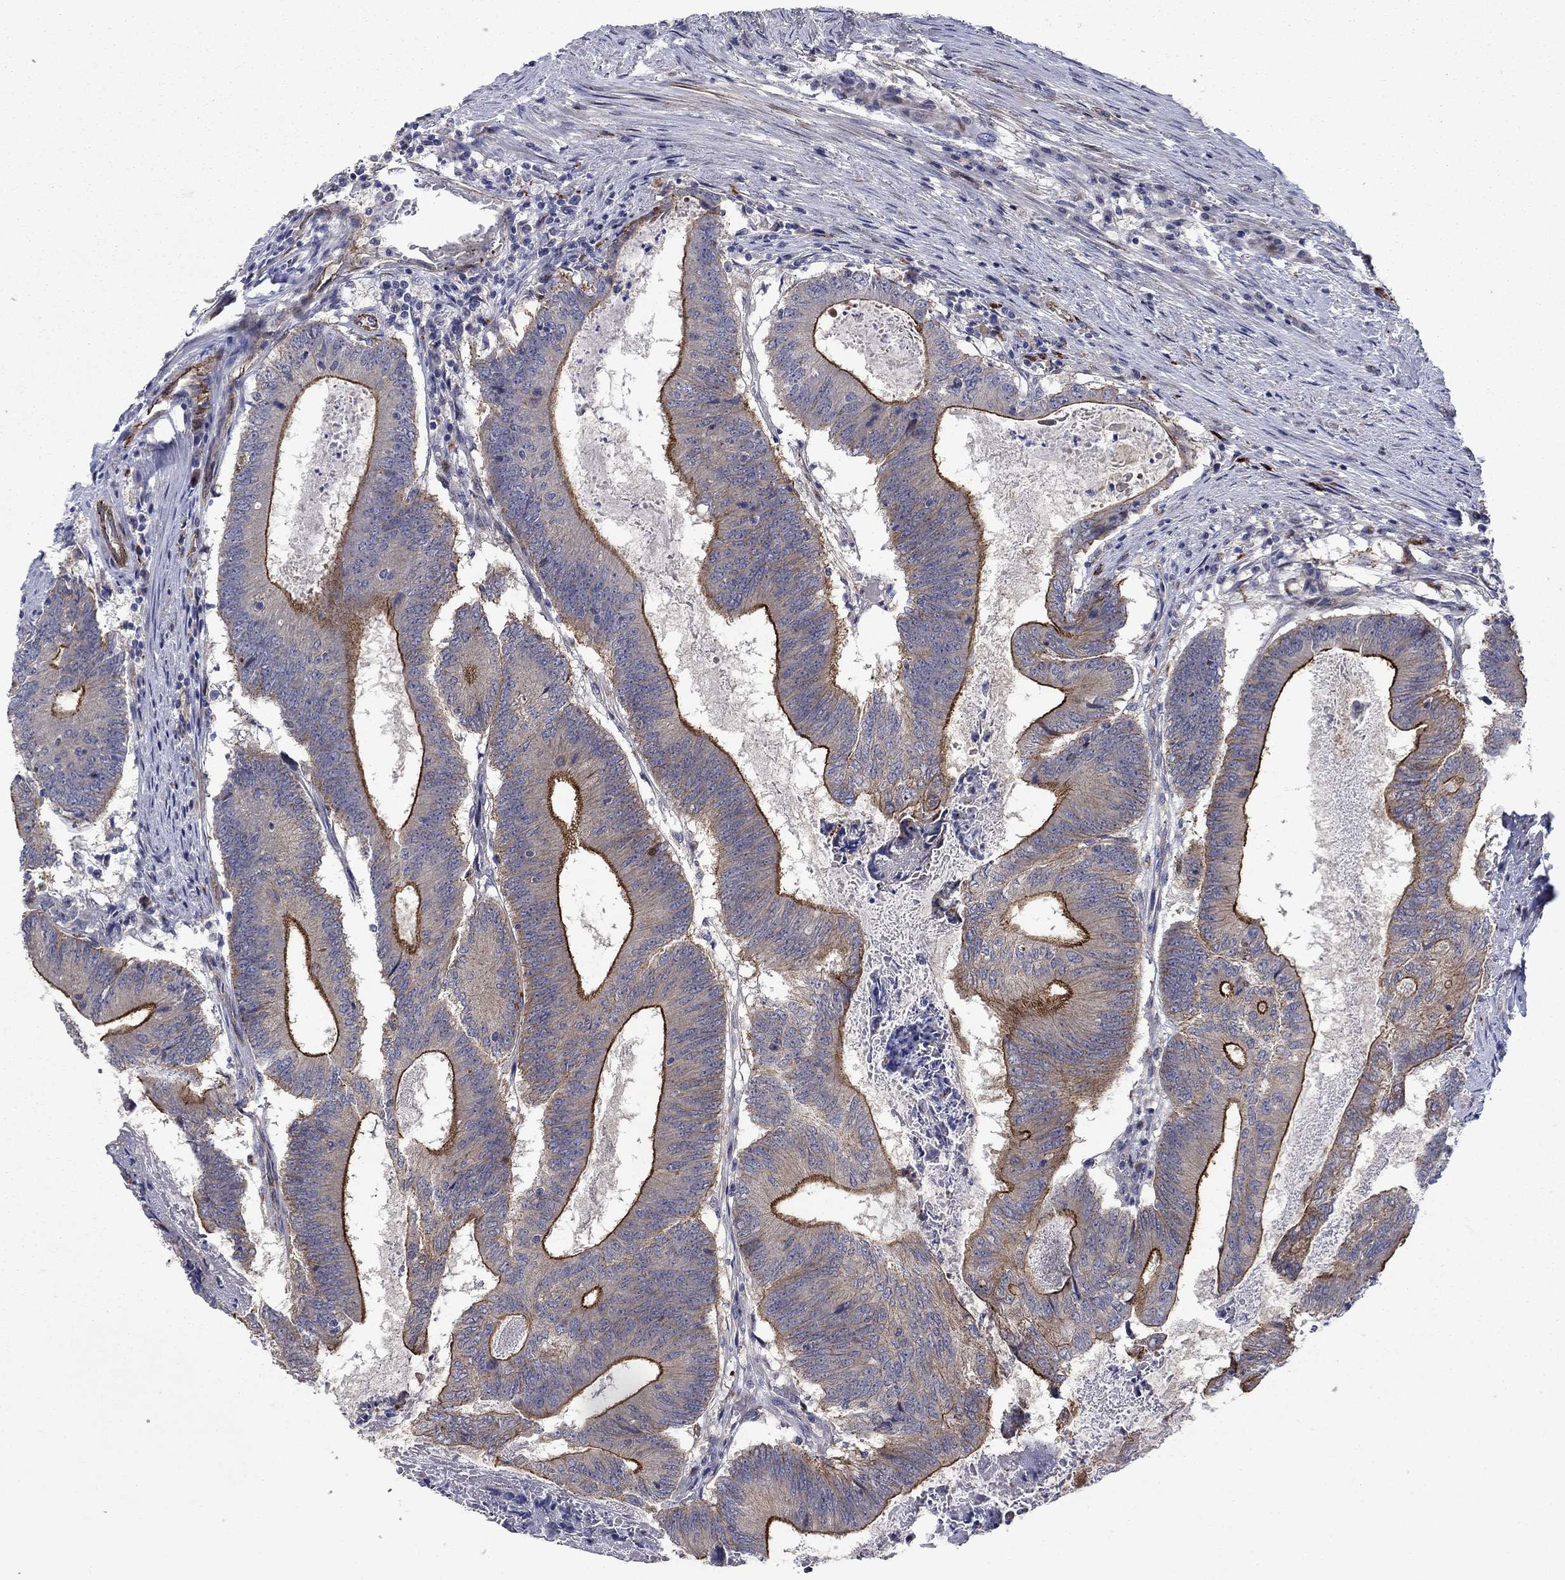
{"staining": {"intensity": "strong", "quantity": "25%-75%", "location": "cytoplasmic/membranous"}, "tissue": "colorectal cancer", "cell_type": "Tumor cells", "image_type": "cancer", "snomed": [{"axis": "morphology", "description": "Adenocarcinoma, NOS"}, {"axis": "topography", "description": "Colon"}], "caption": "High-magnification brightfield microscopy of colorectal cancer (adenocarcinoma) stained with DAB (brown) and counterstained with hematoxylin (blue). tumor cells exhibit strong cytoplasmic/membranous staining is seen in about25%-75% of cells.", "gene": "SLC7A1", "patient": {"sex": "female", "age": 70}}